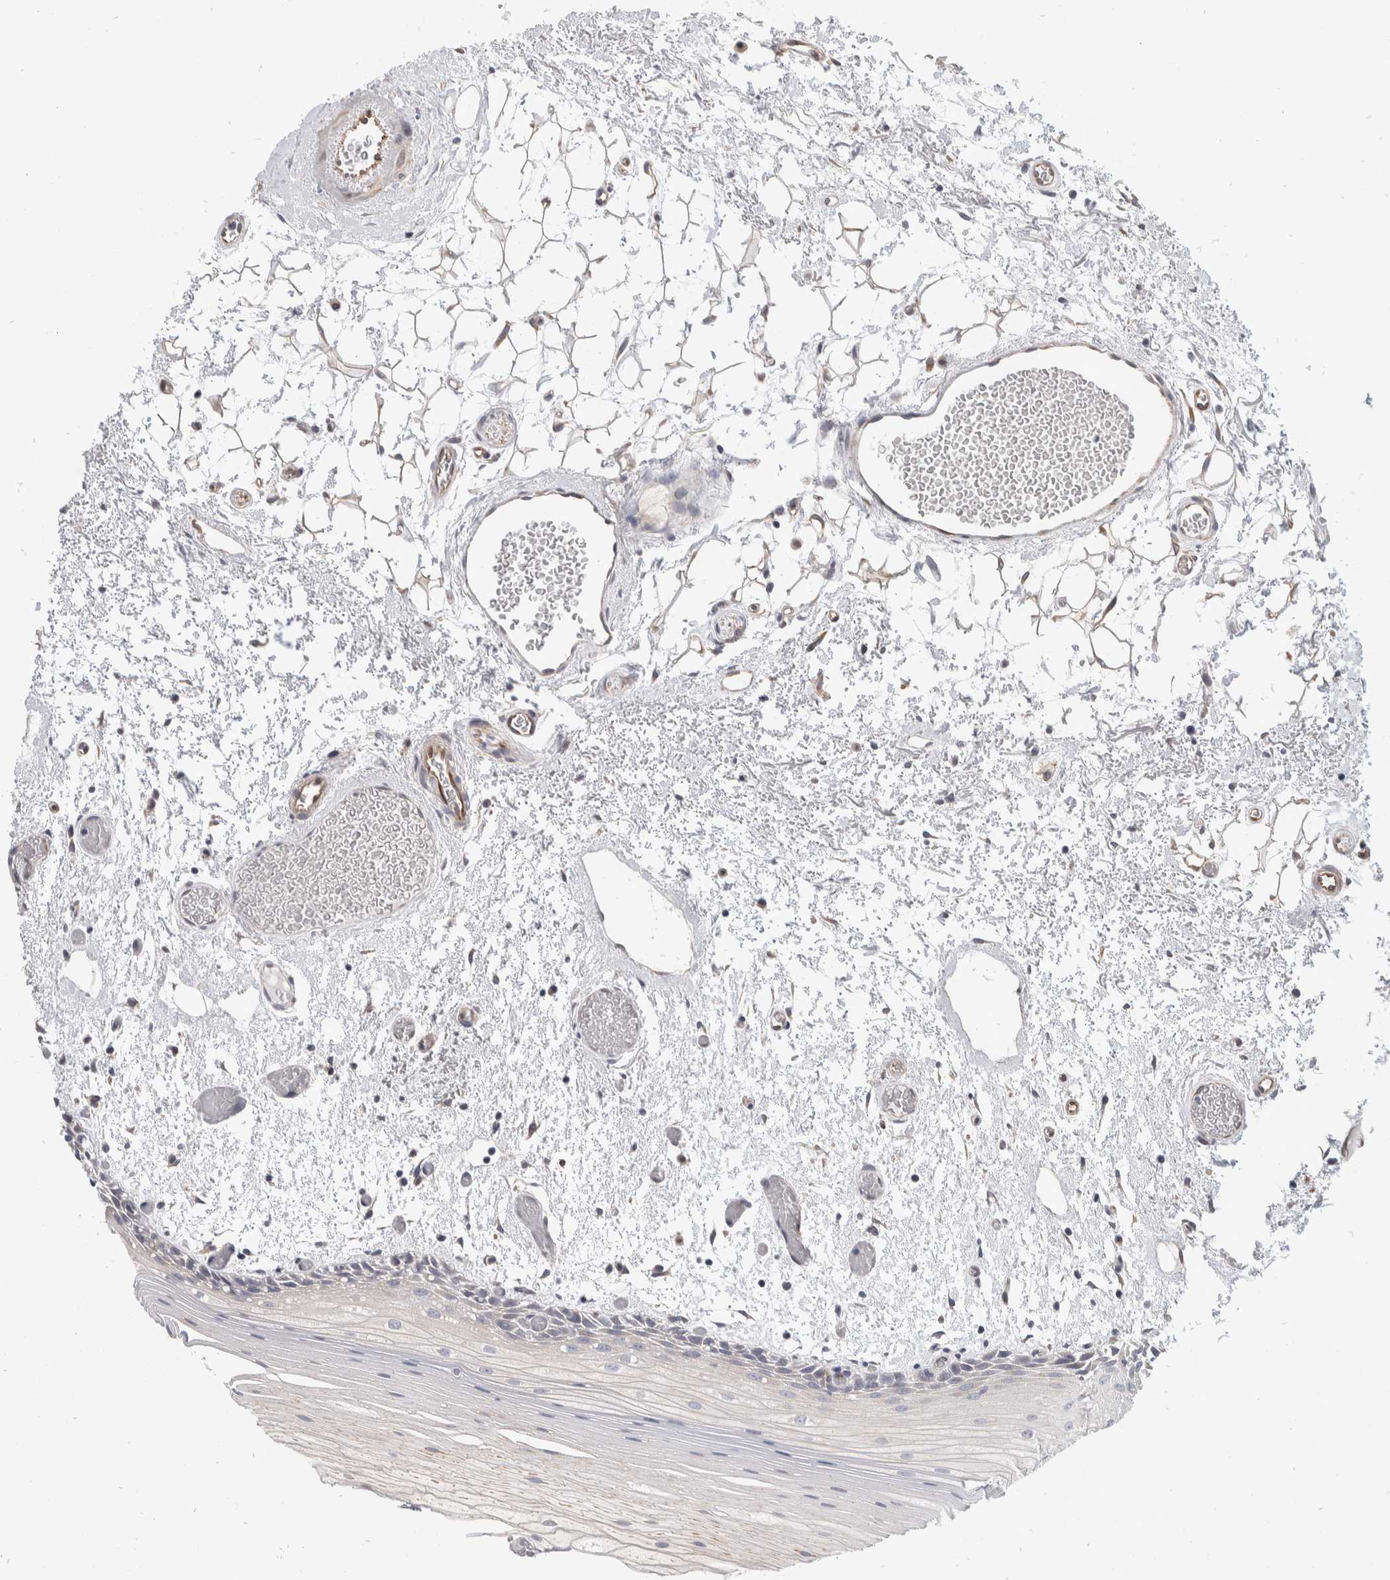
{"staining": {"intensity": "weak", "quantity": "<25%", "location": "cytoplasmic/membranous"}, "tissue": "oral mucosa", "cell_type": "Squamous epithelial cells", "image_type": "normal", "snomed": [{"axis": "morphology", "description": "Normal tissue, NOS"}, {"axis": "topography", "description": "Oral tissue"}], "caption": "IHC histopathology image of unremarkable human oral mucosa stained for a protein (brown), which displays no expression in squamous epithelial cells.", "gene": "TMEM245", "patient": {"sex": "male", "age": 52}}